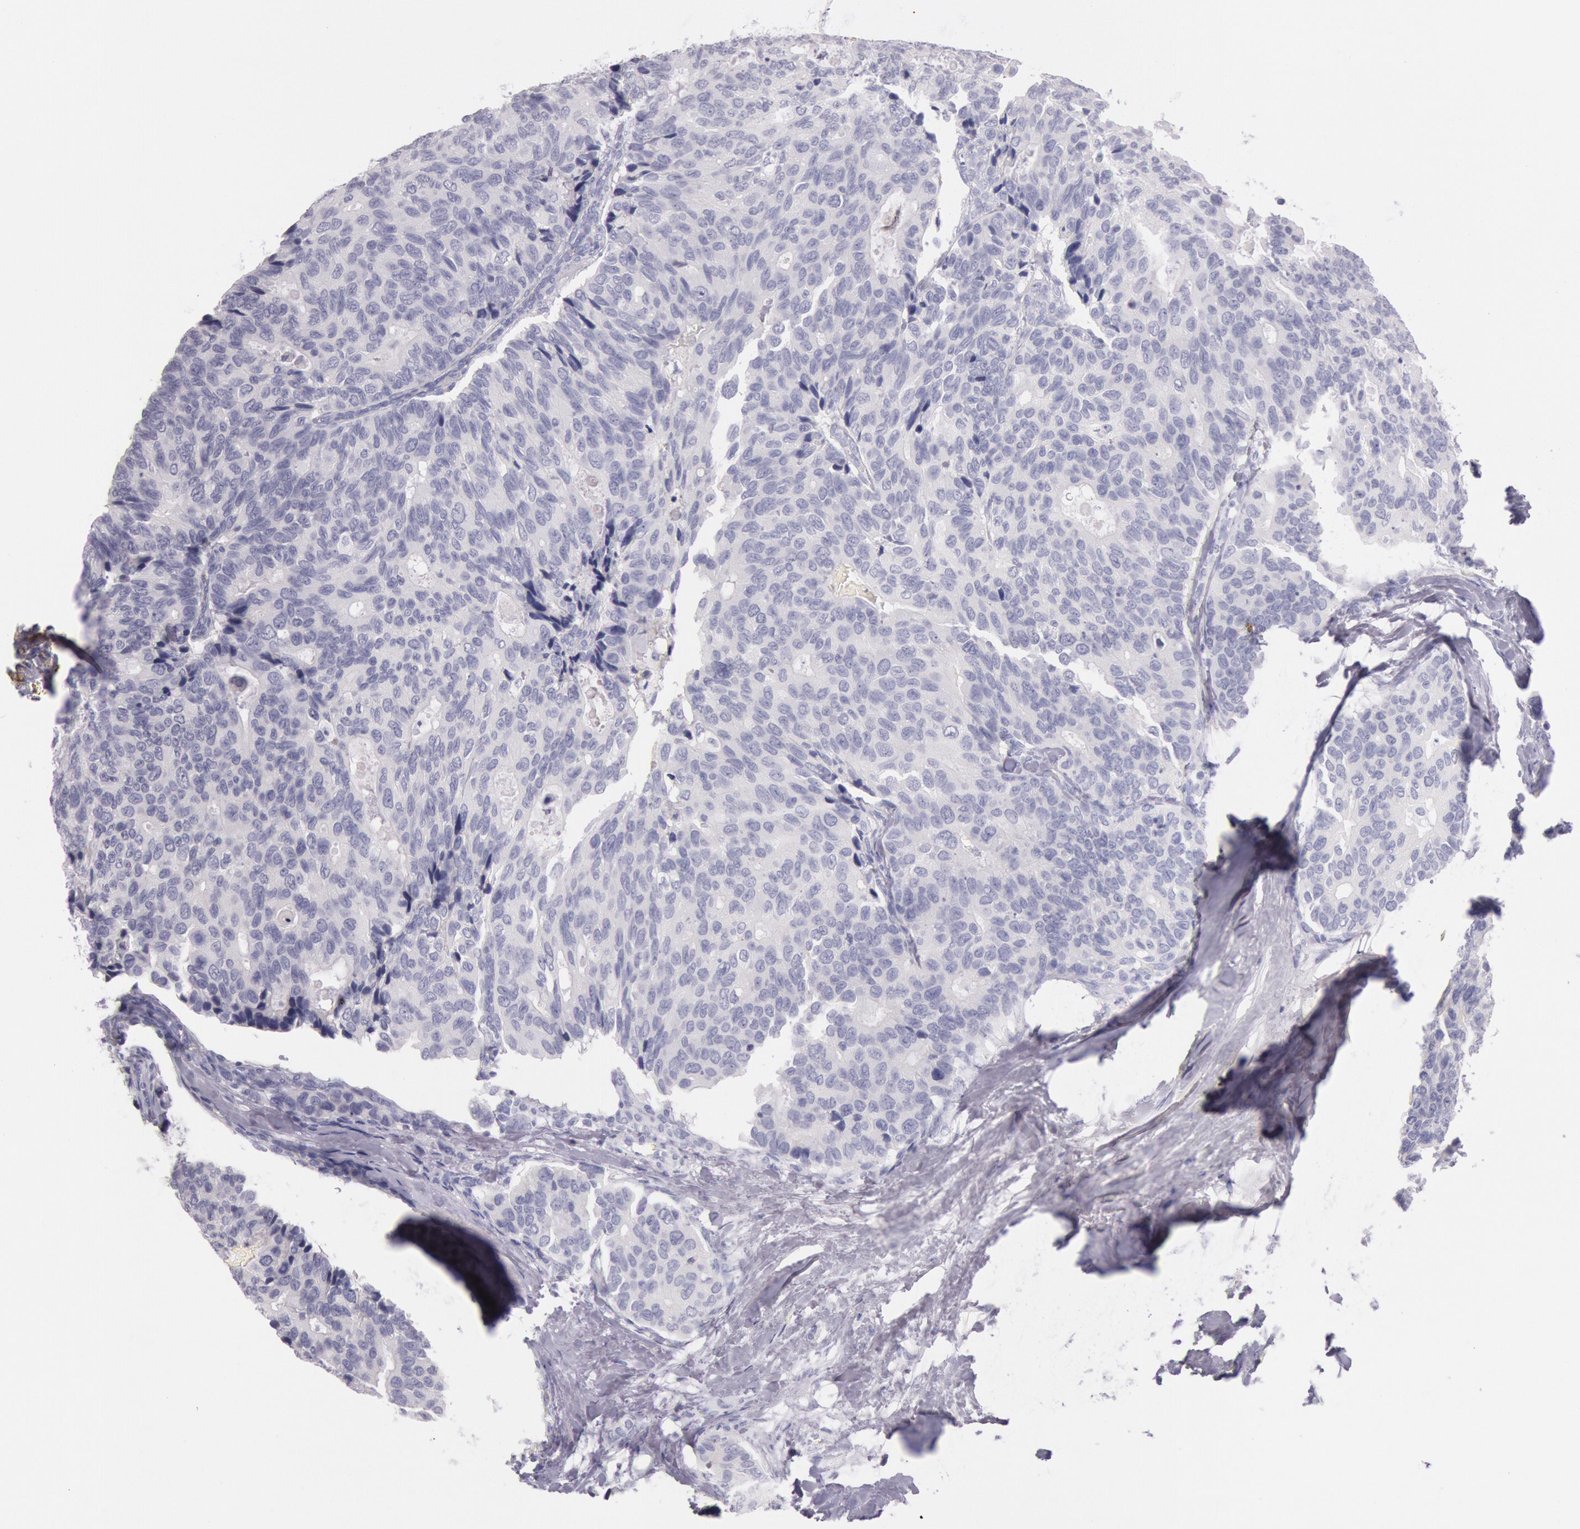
{"staining": {"intensity": "negative", "quantity": "none", "location": "none"}, "tissue": "breast cancer", "cell_type": "Tumor cells", "image_type": "cancer", "snomed": [{"axis": "morphology", "description": "Duct carcinoma"}, {"axis": "topography", "description": "Breast"}], "caption": "The photomicrograph displays no significant staining in tumor cells of breast infiltrating ductal carcinoma.", "gene": "EGFR", "patient": {"sex": "female", "age": 69}}